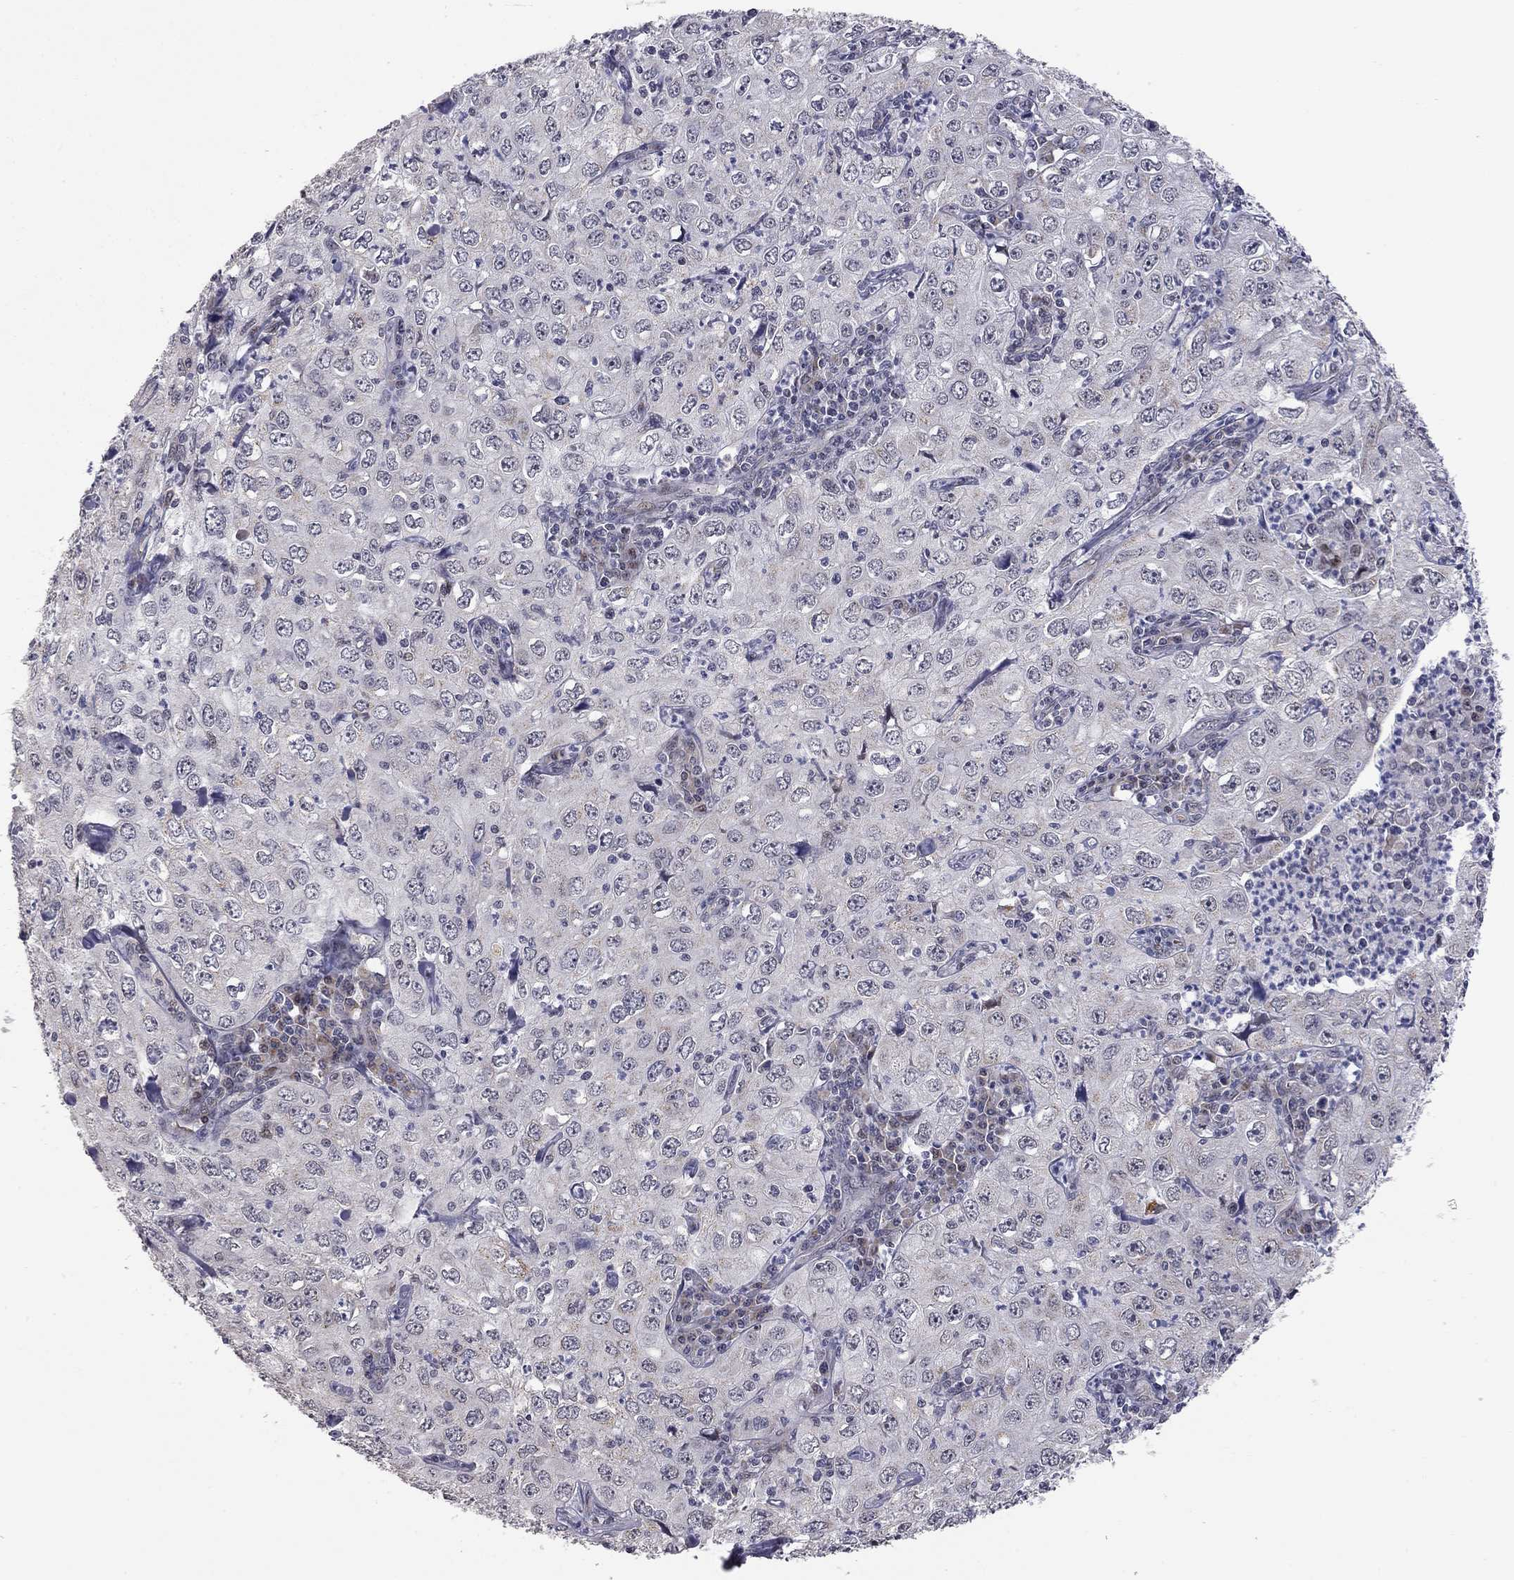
{"staining": {"intensity": "negative", "quantity": "none", "location": "none"}, "tissue": "cervical cancer", "cell_type": "Tumor cells", "image_type": "cancer", "snomed": [{"axis": "morphology", "description": "Squamous cell carcinoma, NOS"}, {"axis": "topography", "description": "Cervix"}], "caption": "This is an immunohistochemistry photomicrograph of cervical squamous cell carcinoma. There is no positivity in tumor cells.", "gene": "MC3R", "patient": {"sex": "female", "age": 24}}